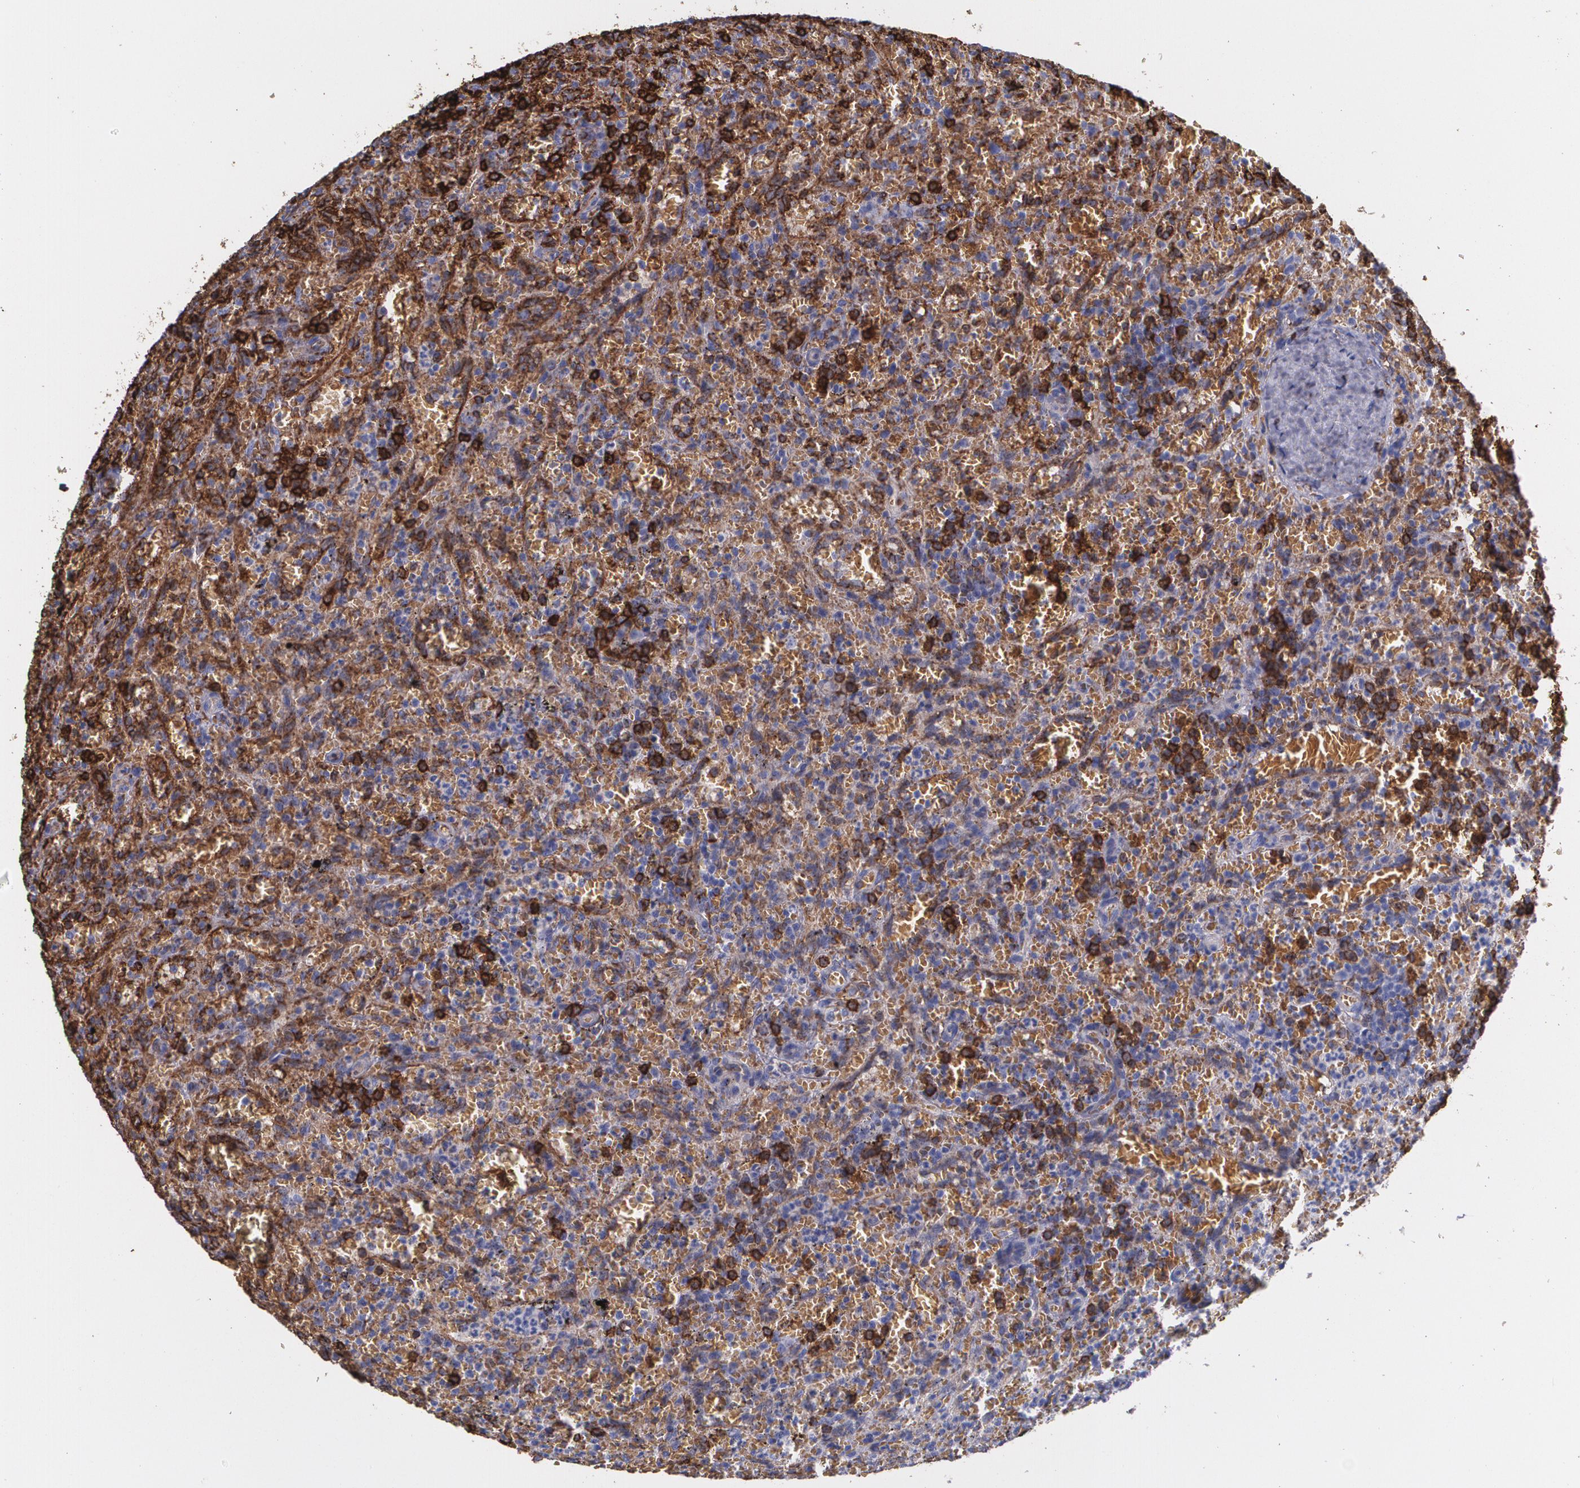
{"staining": {"intensity": "strong", "quantity": "<25%", "location": "cytoplasmic/membranous"}, "tissue": "lymphoma", "cell_type": "Tumor cells", "image_type": "cancer", "snomed": [{"axis": "morphology", "description": "Malignant lymphoma, non-Hodgkin's type, Low grade"}, {"axis": "topography", "description": "Spleen"}], "caption": "A brown stain highlights strong cytoplasmic/membranous expression of a protein in malignant lymphoma, non-Hodgkin's type (low-grade) tumor cells. The staining is performed using DAB brown chromogen to label protein expression. The nuclei are counter-stained blue using hematoxylin.", "gene": "HLA-DRA", "patient": {"sex": "female", "age": 64}}